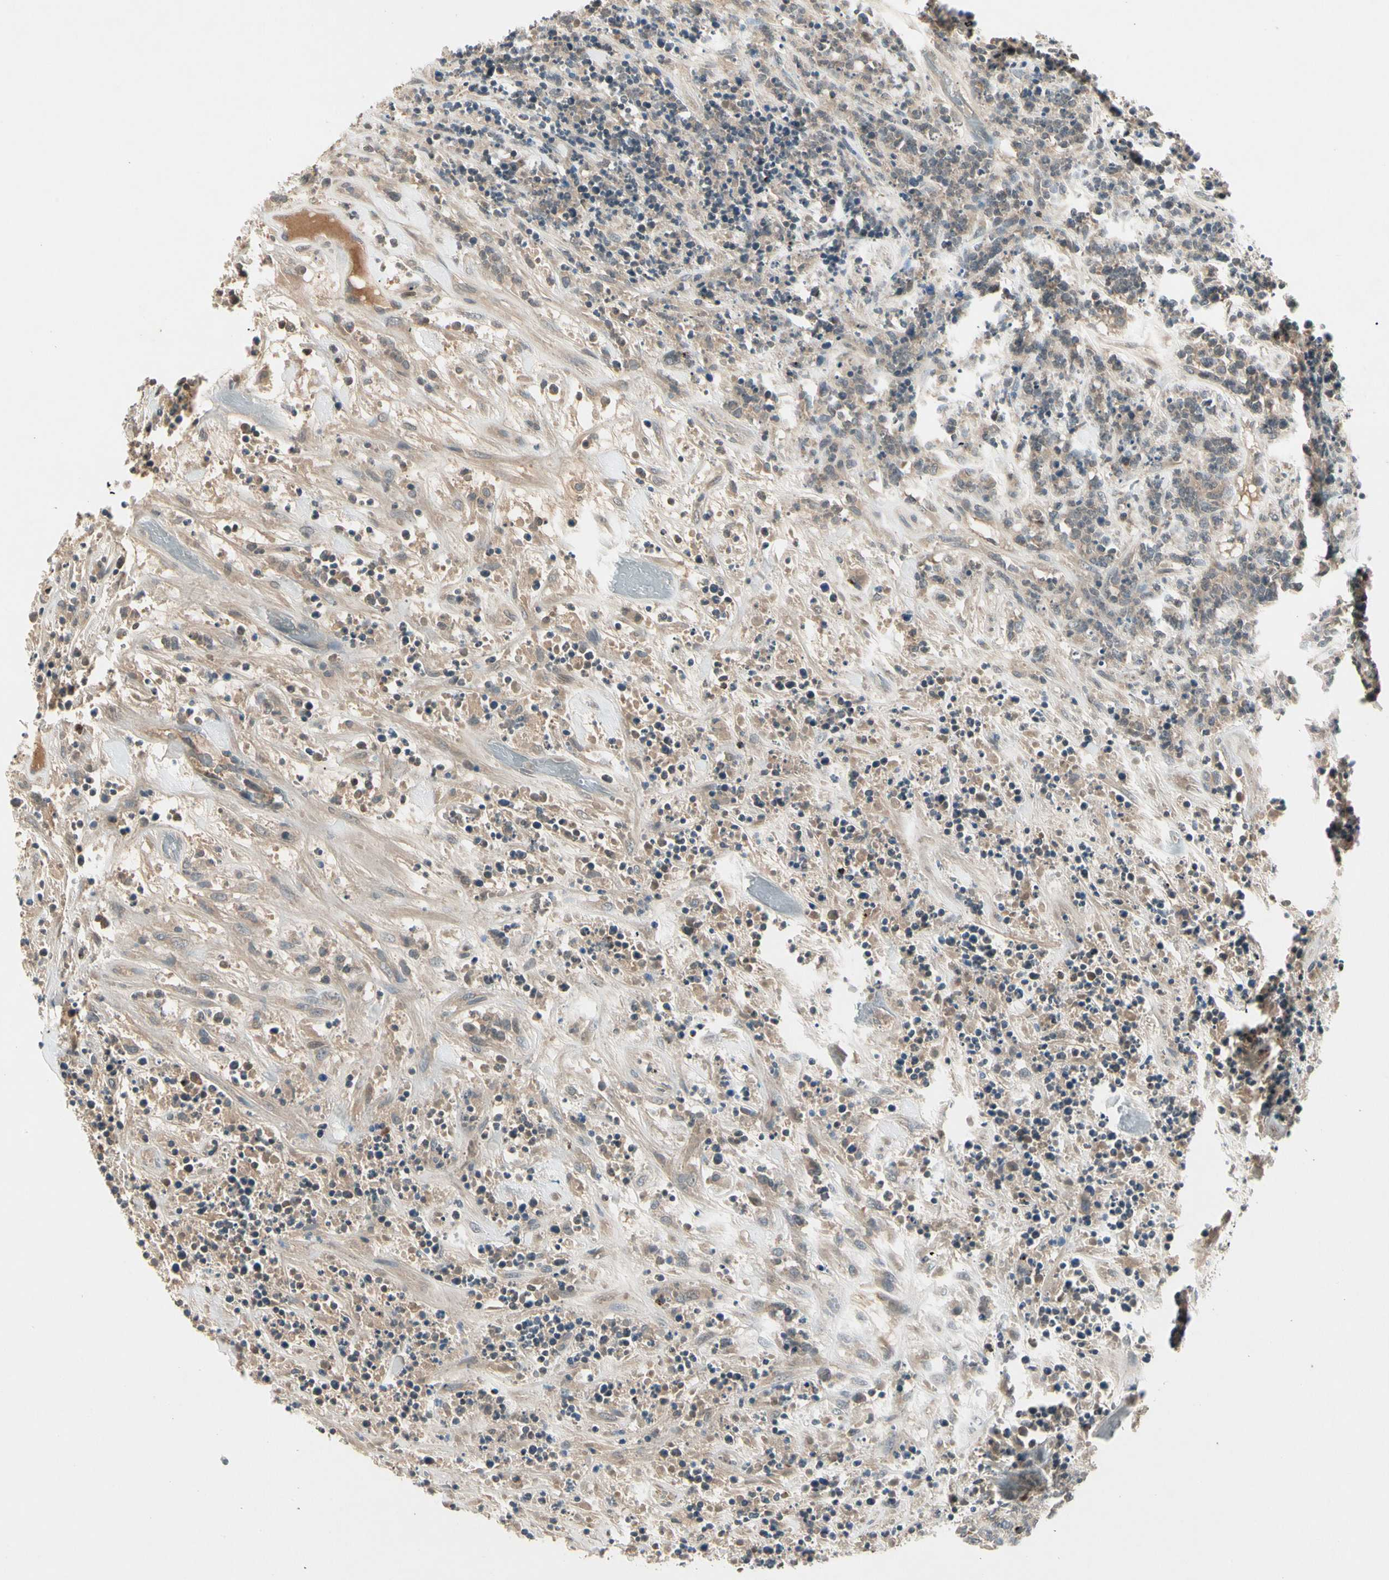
{"staining": {"intensity": "weak", "quantity": "25%-75%", "location": "cytoplasmic/membranous"}, "tissue": "lymphoma", "cell_type": "Tumor cells", "image_type": "cancer", "snomed": [{"axis": "morphology", "description": "Malignant lymphoma, non-Hodgkin's type, High grade"}, {"axis": "topography", "description": "Soft tissue"}], "caption": "Tumor cells show low levels of weak cytoplasmic/membranous expression in approximately 25%-75% of cells in human malignant lymphoma, non-Hodgkin's type (high-grade). (DAB (3,3'-diaminobenzidine) IHC with brightfield microscopy, high magnification).", "gene": "CCL4", "patient": {"sex": "male", "age": 18}}